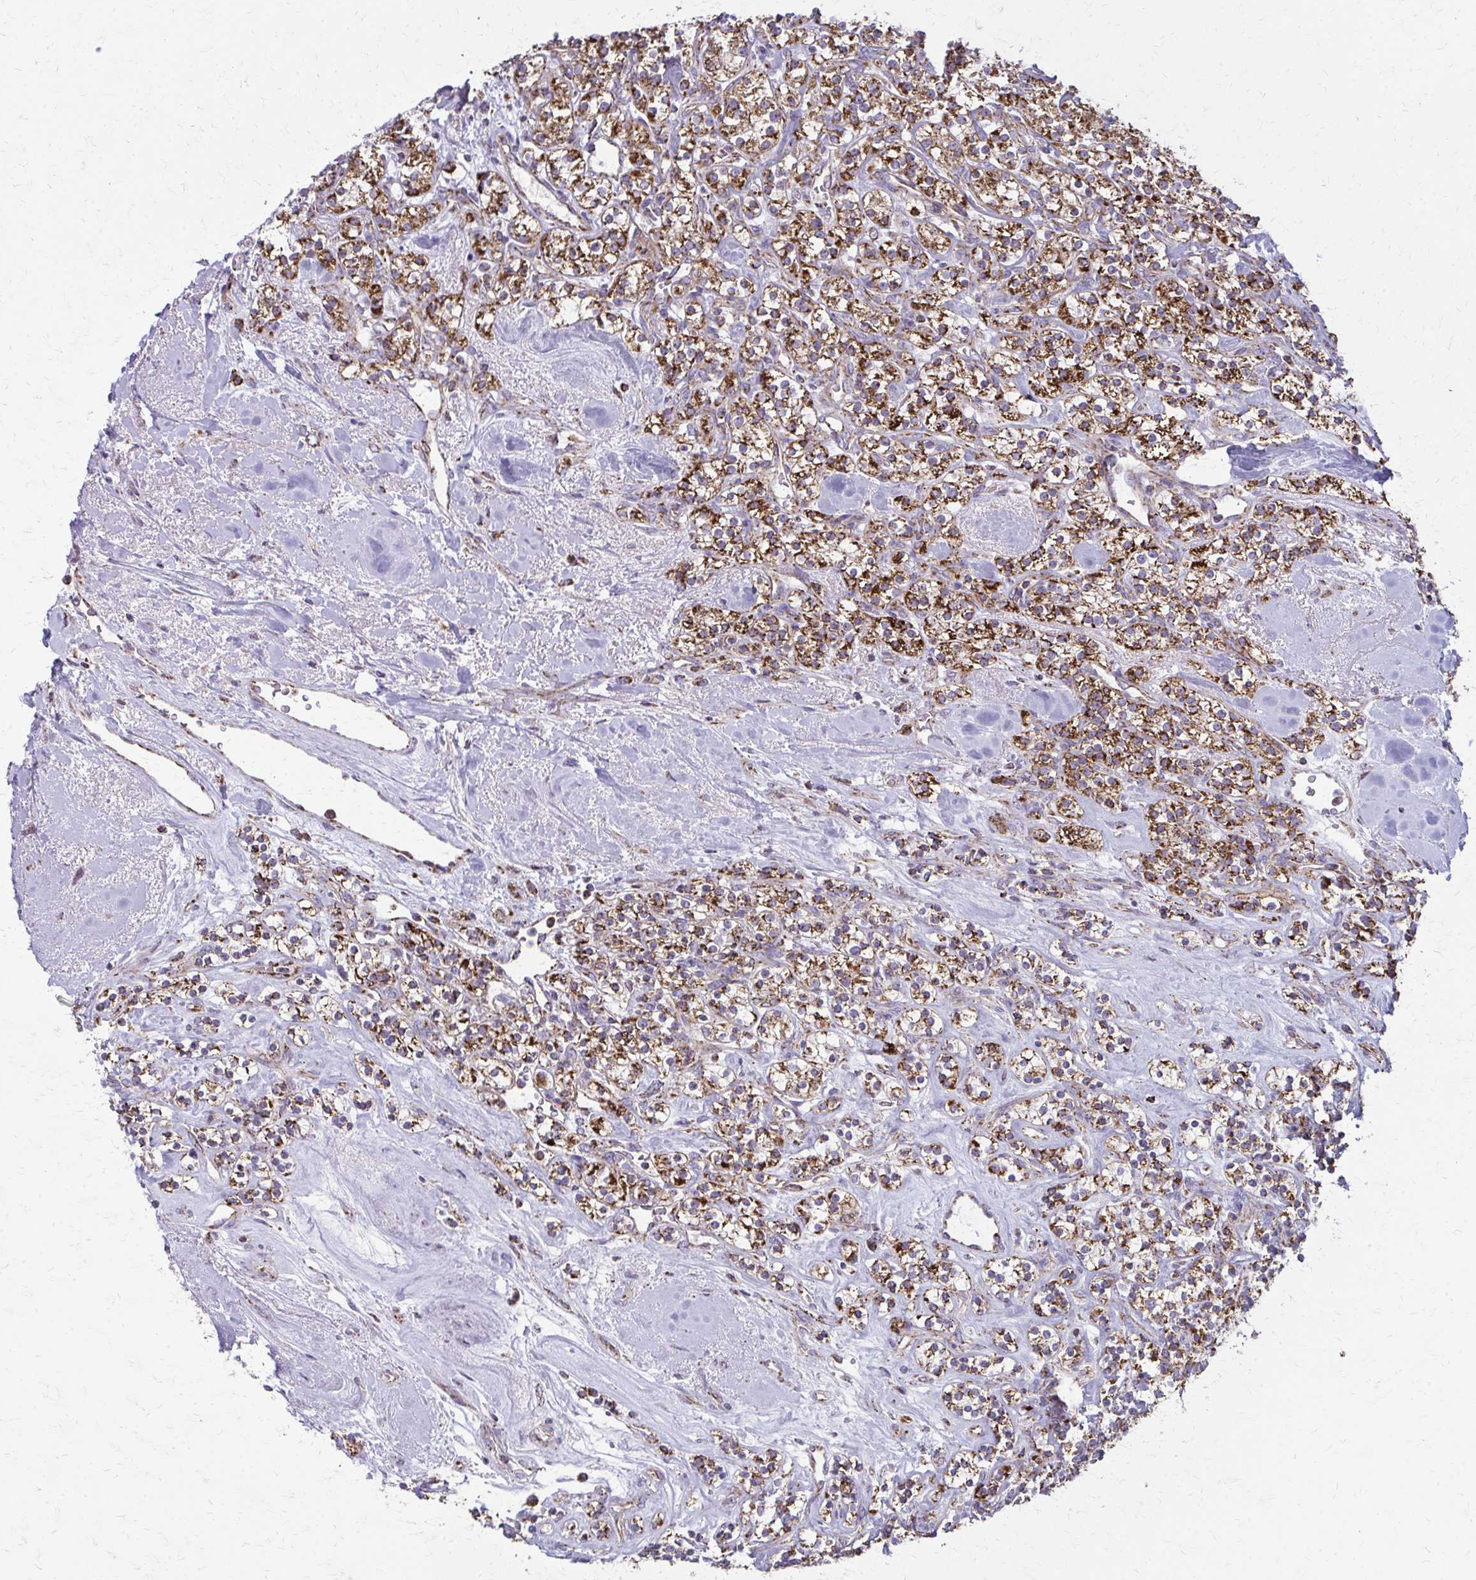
{"staining": {"intensity": "moderate", "quantity": ">75%", "location": "cytoplasmic/membranous"}, "tissue": "renal cancer", "cell_type": "Tumor cells", "image_type": "cancer", "snomed": [{"axis": "morphology", "description": "Adenocarcinoma, NOS"}, {"axis": "topography", "description": "Kidney"}], "caption": "Immunohistochemistry (IHC) micrograph of human renal cancer (adenocarcinoma) stained for a protein (brown), which exhibits medium levels of moderate cytoplasmic/membranous staining in about >75% of tumor cells.", "gene": "TVP23A", "patient": {"sex": "male", "age": 77}}